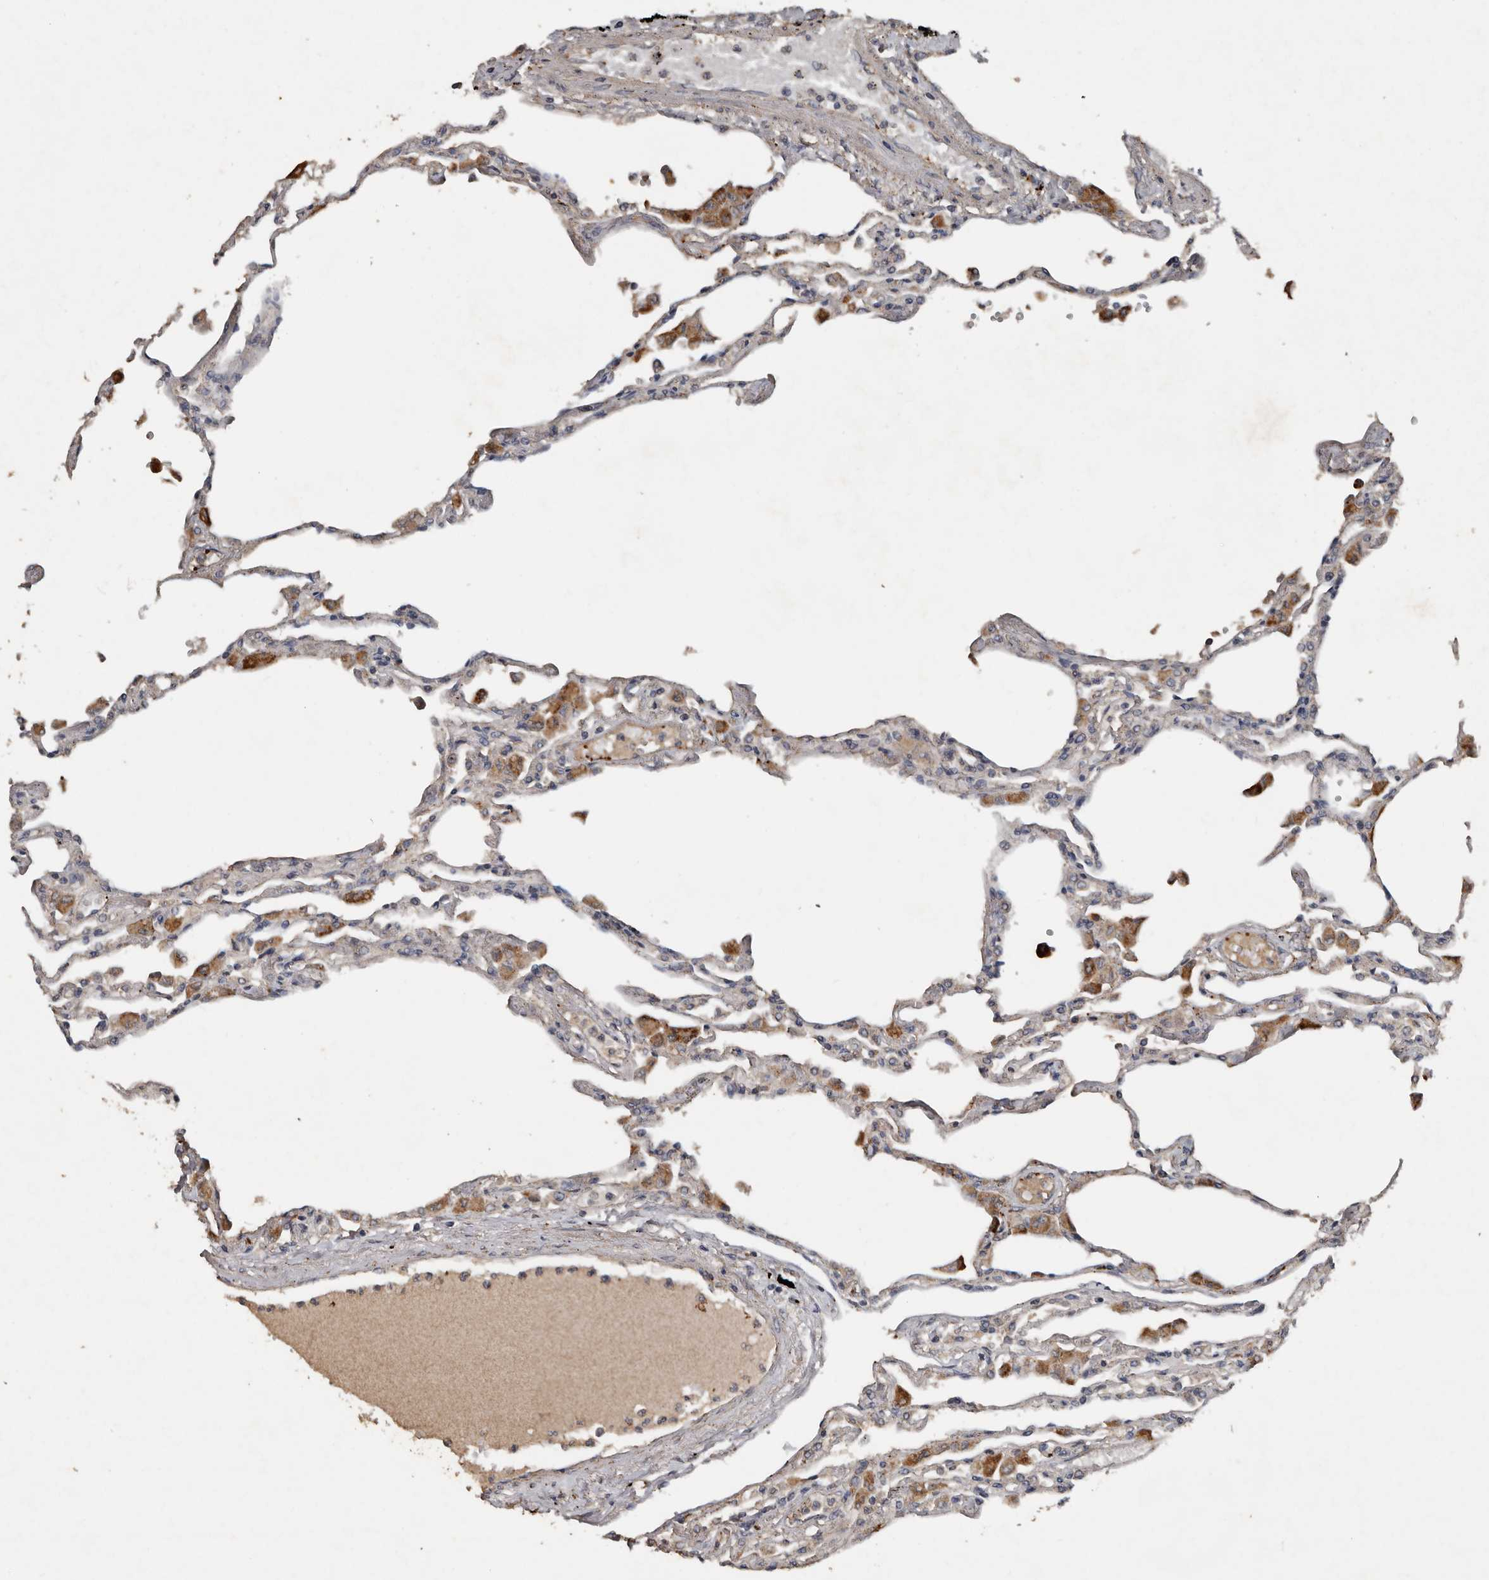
{"staining": {"intensity": "weak", "quantity": "<25%", "location": "cytoplasmic/membranous"}, "tissue": "lung", "cell_type": "Alveolar cells", "image_type": "normal", "snomed": [{"axis": "morphology", "description": "Normal tissue, NOS"}, {"axis": "topography", "description": "Bronchus"}, {"axis": "topography", "description": "Lung"}], "caption": "Immunohistochemistry (IHC) photomicrograph of unremarkable lung stained for a protein (brown), which exhibits no expression in alveolar cells.", "gene": "HYAL4", "patient": {"sex": "female", "age": 49}}